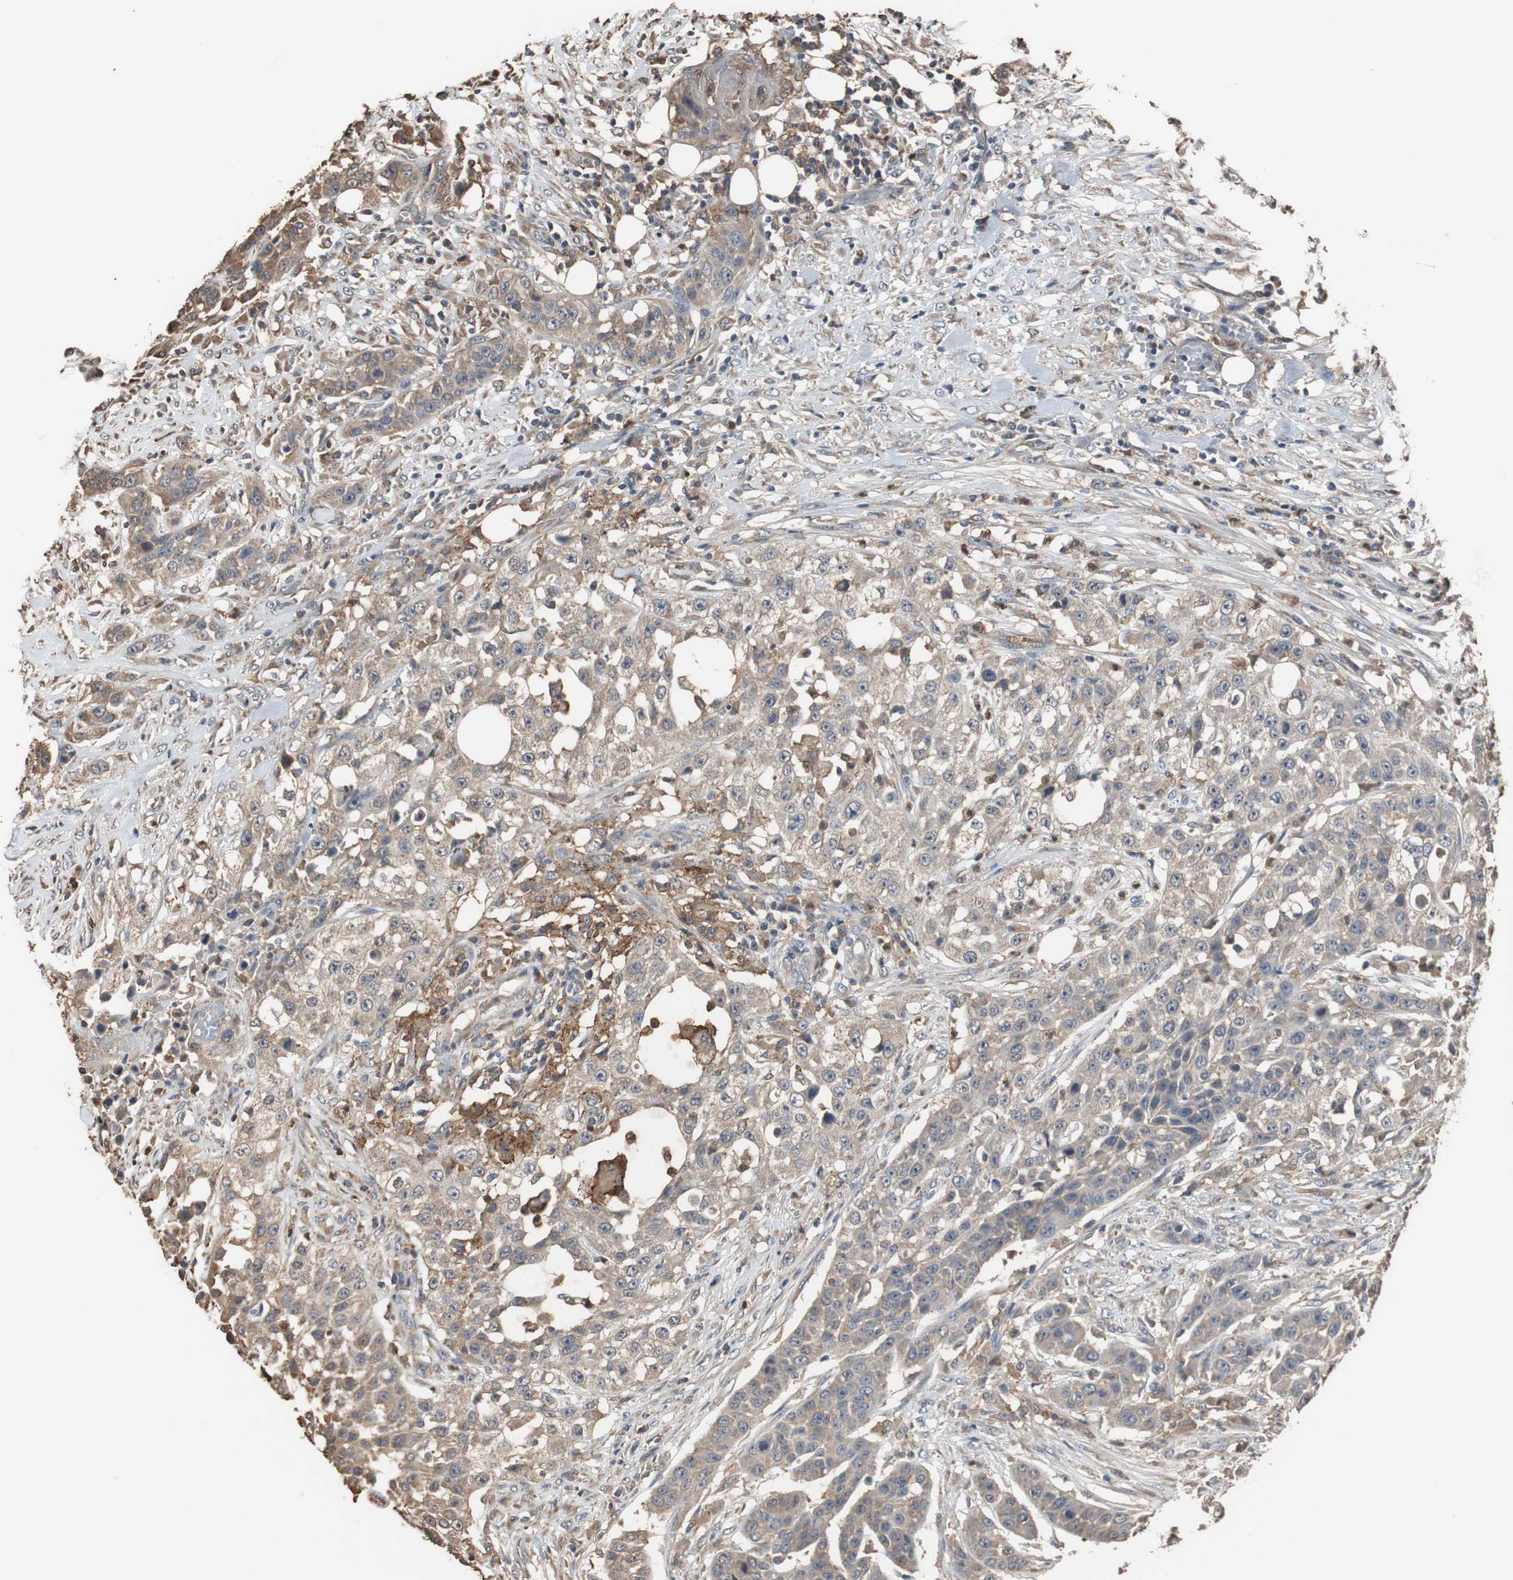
{"staining": {"intensity": "weak", "quantity": "25%-75%", "location": "cytoplasmic/membranous"}, "tissue": "urothelial cancer", "cell_type": "Tumor cells", "image_type": "cancer", "snomed": [{"axis": "morphology", "description": "Urothelial carcinoma, High grade"}, {"axis": "topography", "description": "Urinary bladder"}], "caption": "Urothelial cancer was stained to show a protein in brown. There is low levels of weak cytoplasmic/membranous expression in approximately 25%-75% of tumor cells.", "gene": "SCIMP", "patient": {"sex": "male", "age": 74}}